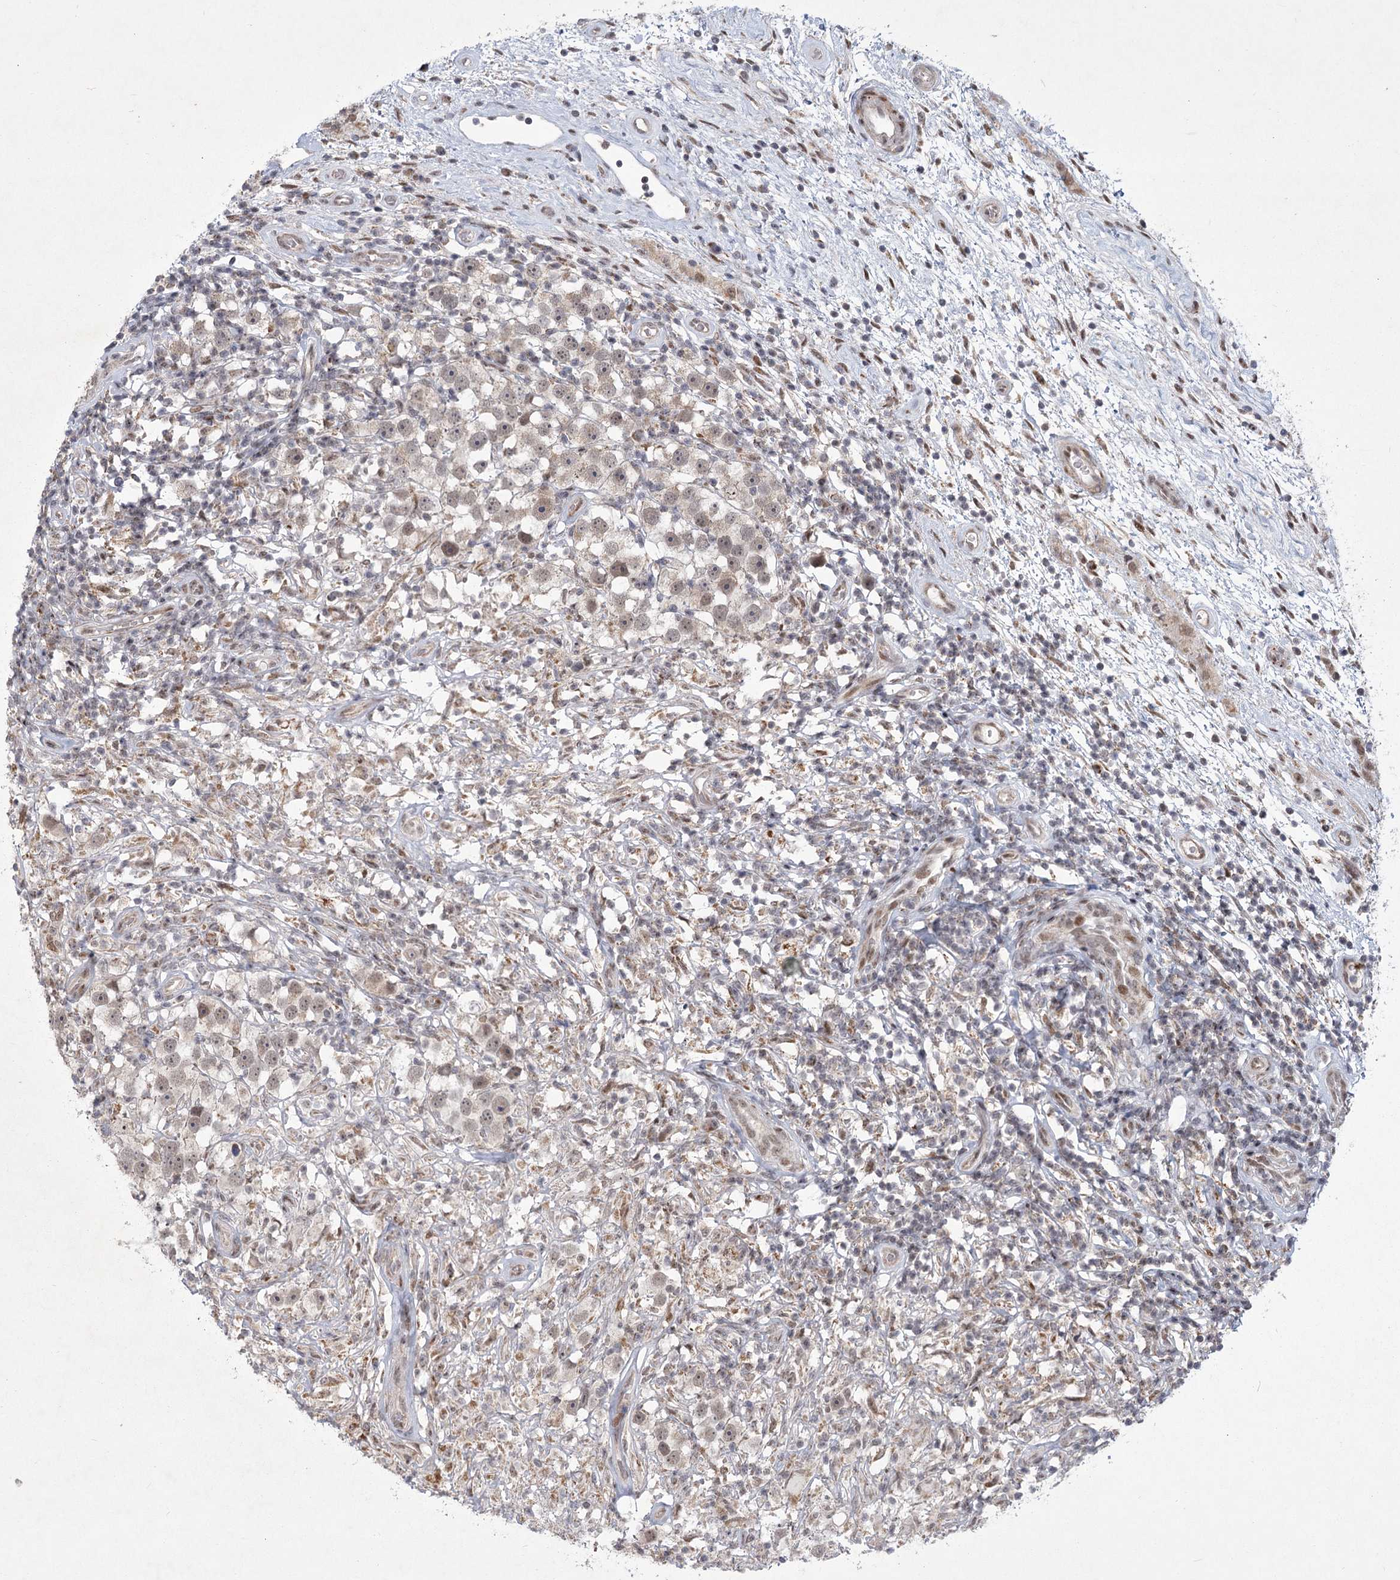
{"staining": {"intensity": "weak", "quantity": ">75%", "location": "nuclear"}, "tissue": "testis cancer", "cell_type": "Tumor cells", "image_type": "cancer", "snomed": [{"axis": "morphology", "description": "Seminoma, NOS"}, {"axis": "topography", "description": "Testis"}], "caption": "Testis seminoma tissue demonstrates weak nuclear staining in about >75% of tumor cells, visualized by immunohistochemistry.", "gene": "CIB4", "patient": {"sex": "male", "age": 49}}